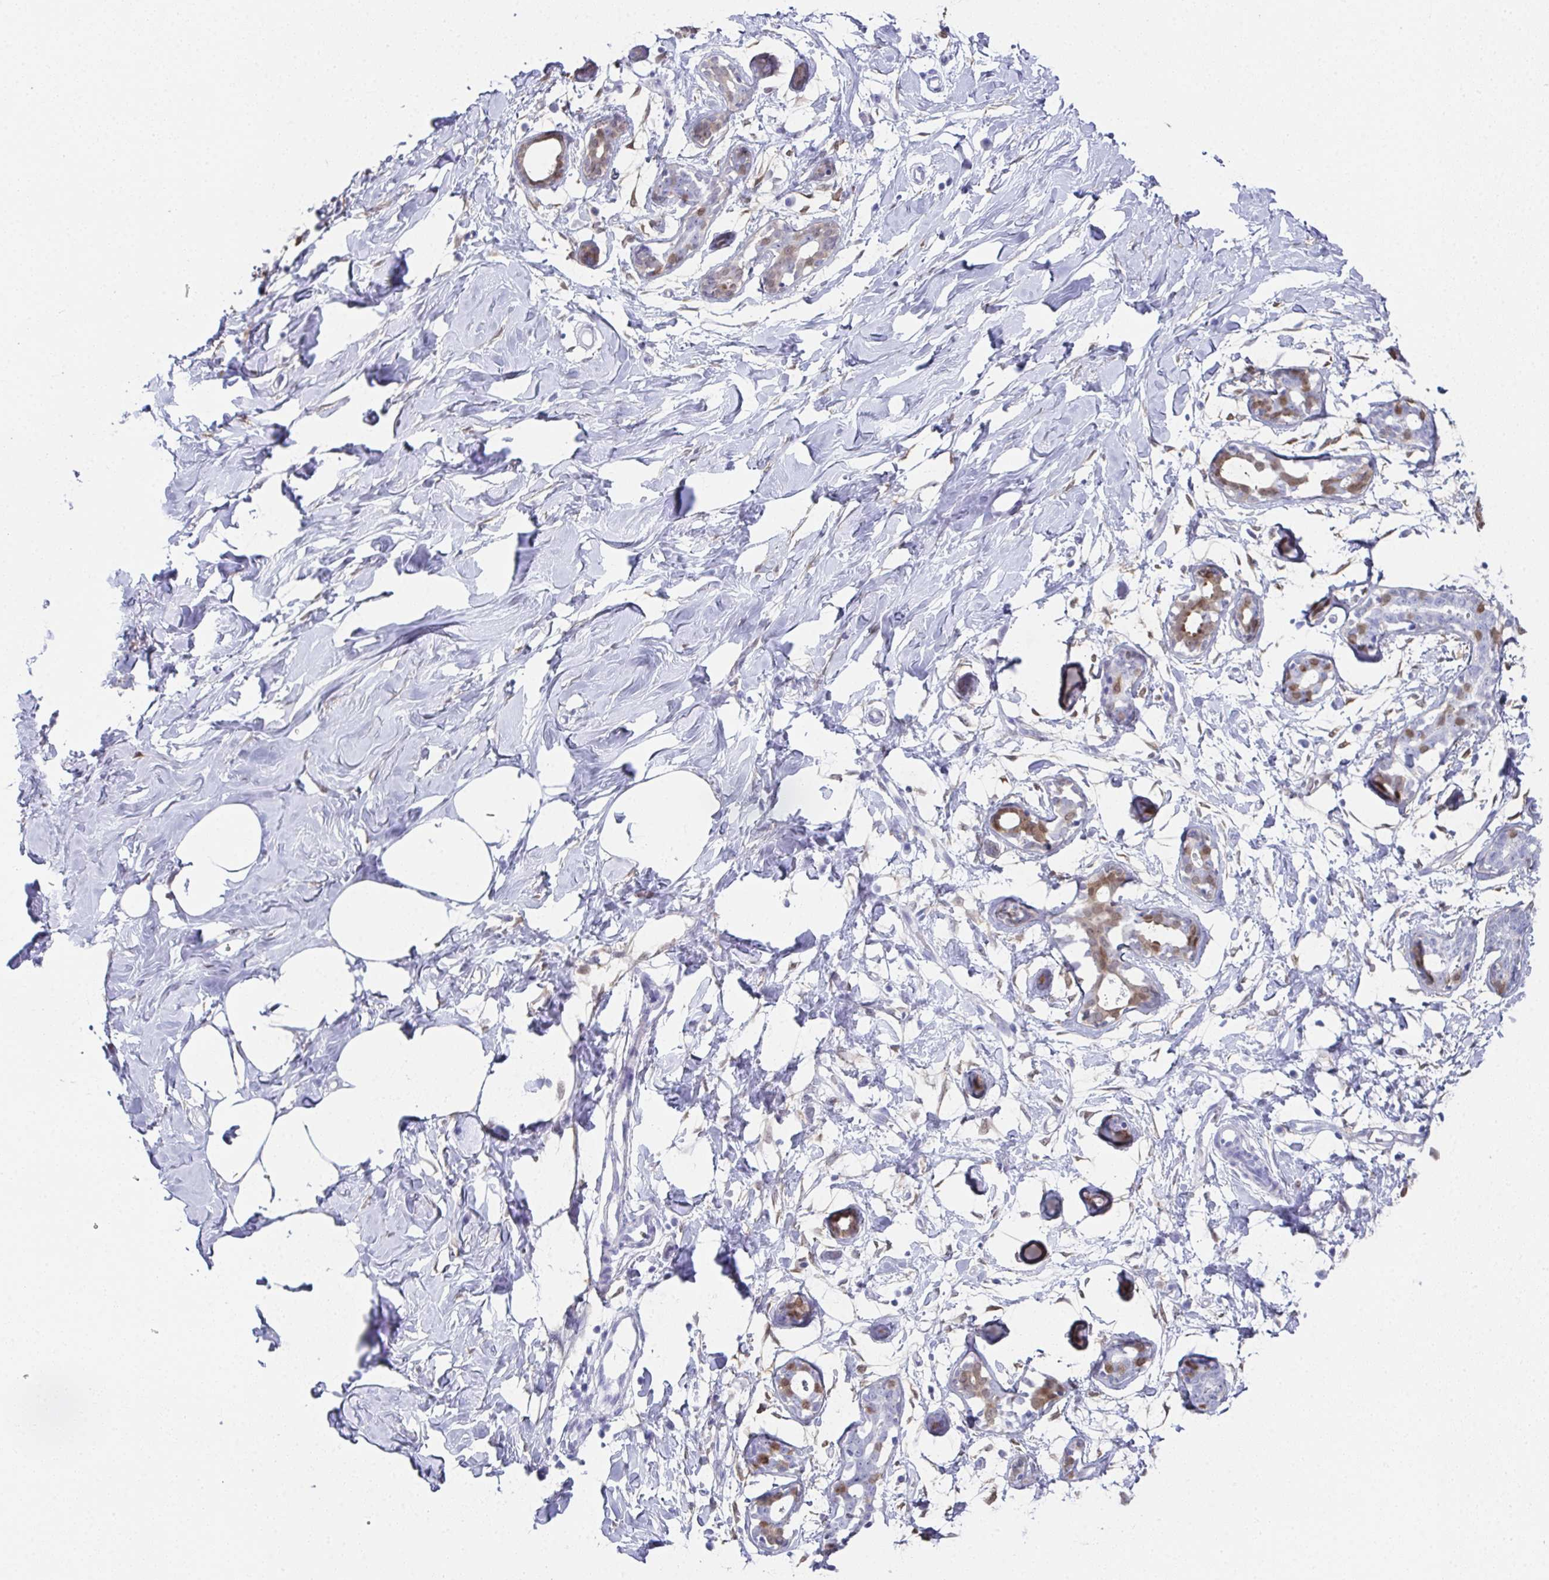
{"staining": {"intensity": "negative", "quantity": "none", "location": "none"}, "tissue": "breast", "cell_type": "Adipocytes", "image_type": "normal", "snomed": [{"axis": "morphology", "description": "Normal tissue, NOS"}, {"axis": "topography", "description": "Breast"}], "caption": "High power microscopy micrograph of an IHC image of benign breast, revealing no significant positivity in adipocytes. Brightfield microscopy of immunohistochemistry (IHC) stained with DAB (brown) and hematoxylin (blue), captured at high magnification.", "gene": "RBP1", "patient": {"sex": "female", "age": 27}}